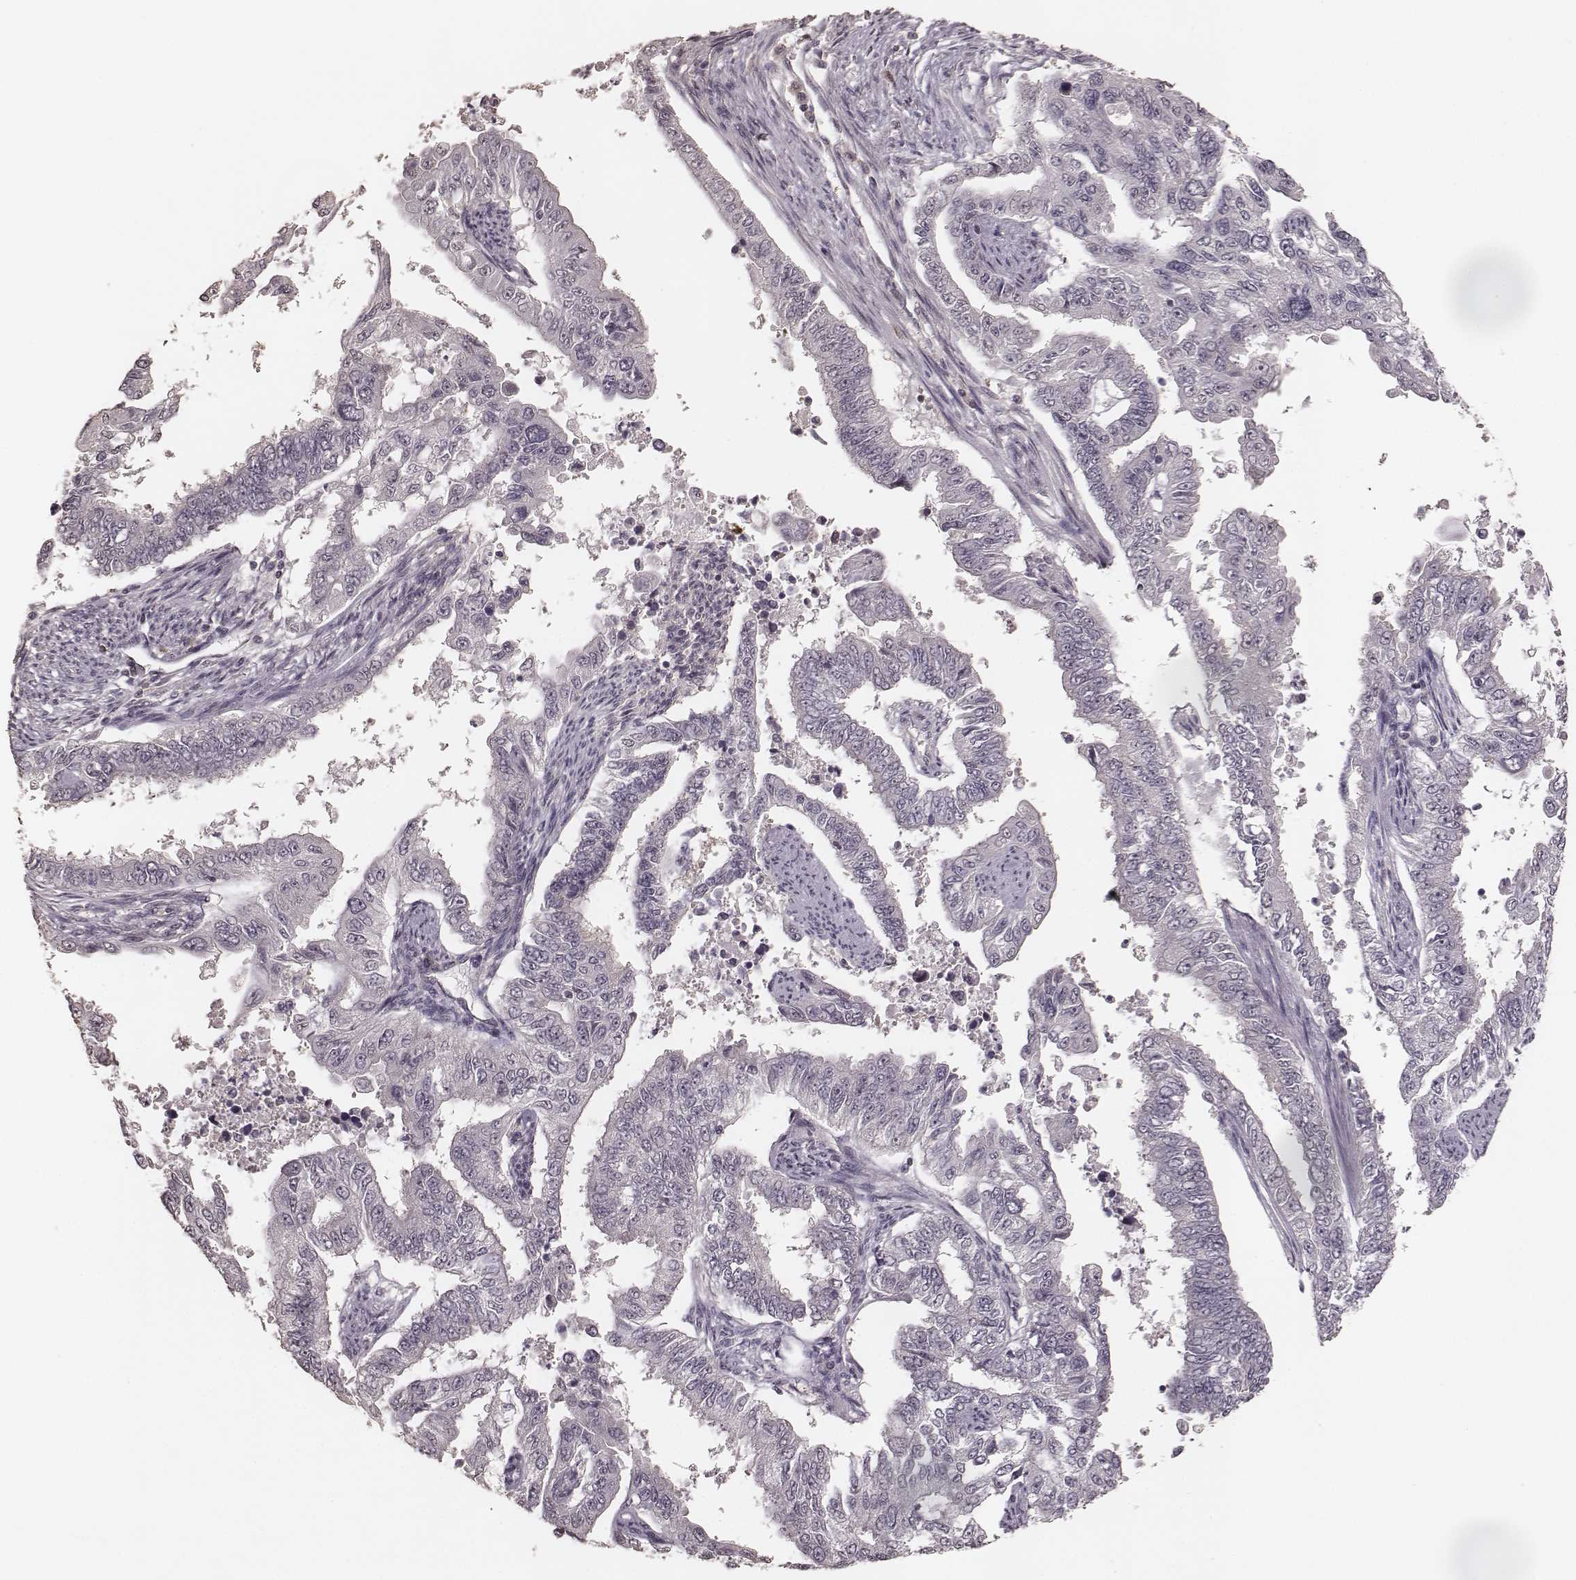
{"staining": {"intensity": "negative", "quantity": "none", "location": "none"}, "tissue": "endometrial cancer", "cell_type": "Tumor cells", "image_type": "cancer", "snomed": [{"axis": "morphology", "description": "Adenocarcinoma, NOS"}, {"axis": "topography", "description": "Uterus"}], "caption": "Tumor cells show no significant positivity in endometrial cancer.", "gene": "LY6K", "patient": {"sex": "female", "age": 59}}